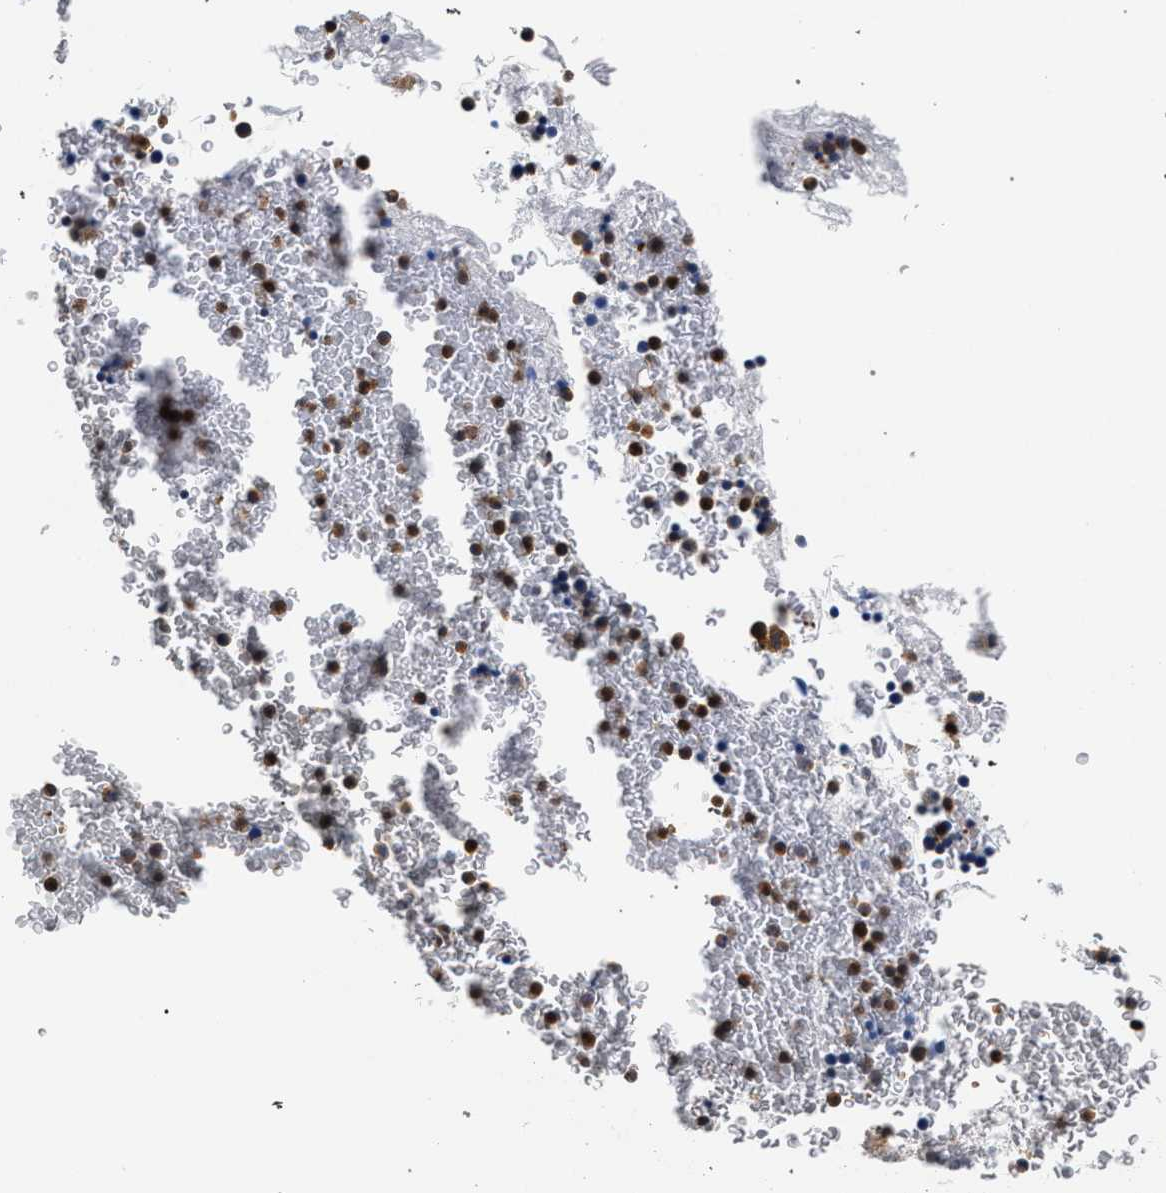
{"staining": {"intensity": "moderate", "quantity": ">75%", "location": "cytoplasmic/membranous"}, "tissue": "bone marrow", "cell_type": "Hematopoietic cells", "image_type": "normal", "snomed": [{"axis": "morphology", "description": "Normal tissue, NOS"}, {"axis": "morphology", "description": "Inflammation, NOS"}, {"axis": "topography", "description": "Bone marrow"}], "caption": "An immunohistochemistry (IHC) histopathology image of benign tissue is shown. Protein staining in brown shows moderate cytoplasmic/membranous positivity in bone marrow within hematopoietic cells.", "gene": "LASP1", "patient": {"sex": "male", "age": 63}}